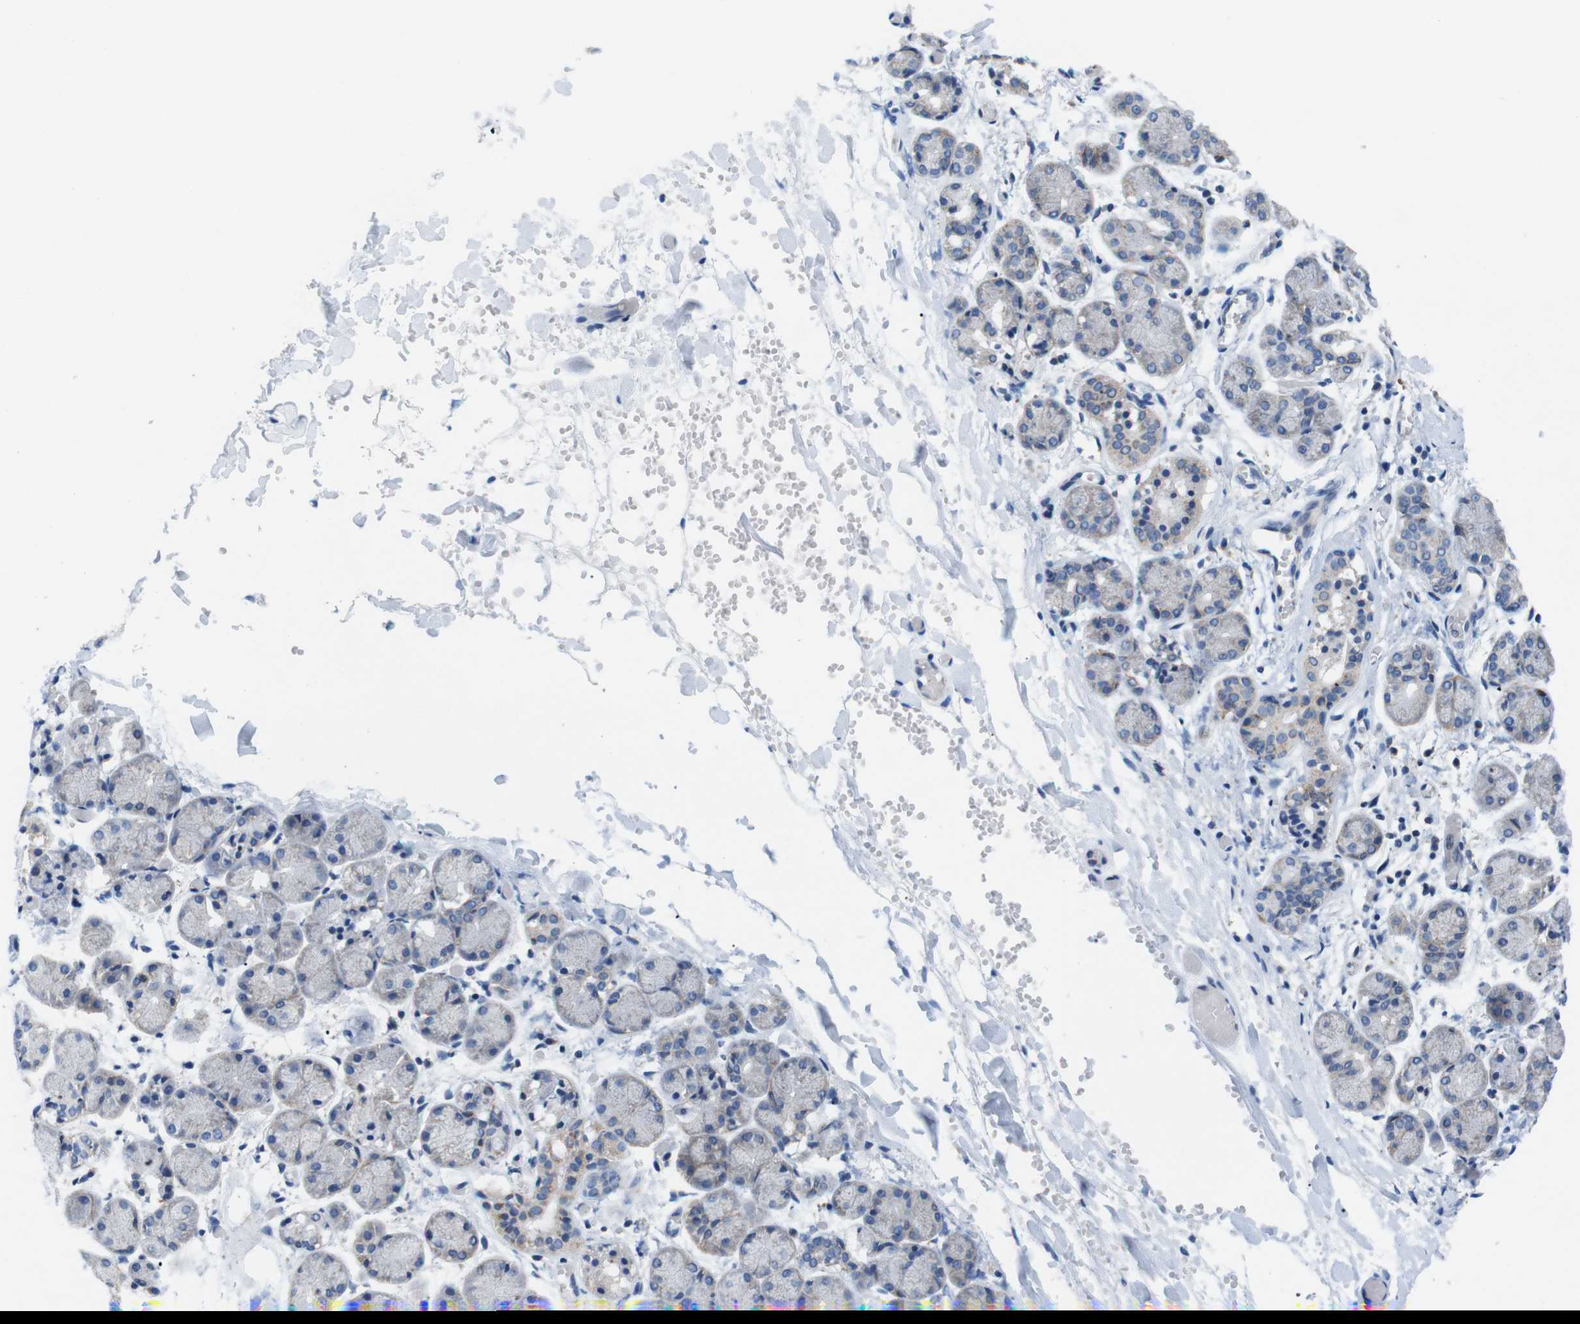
{"staining": {"intensity": "weak", "quantity": "25%-75%", "location": "cytoplasmic/membranous"}, "tissue": "salivary gland", "cell_type": "Glandular cells", "image_type": "normal", "snomed": [{"axis": "morphology", "description": "Normal tissue, NOS"}, {"axis": "topography", "description": "Salivary gland"}], "caption": "Immunohistochemical staining of unremarkable human salivary gland exhibits low levels of weak cytoplasmic/membranous staining in about 25%-75% of glandular cells. The protein is stained brown, and the nuclei are stained in blue (DAB IHC with brightfield microscopy, high magnification).", "gene": "F2RL1", "patient": {"sex": "female", "age": 24}}